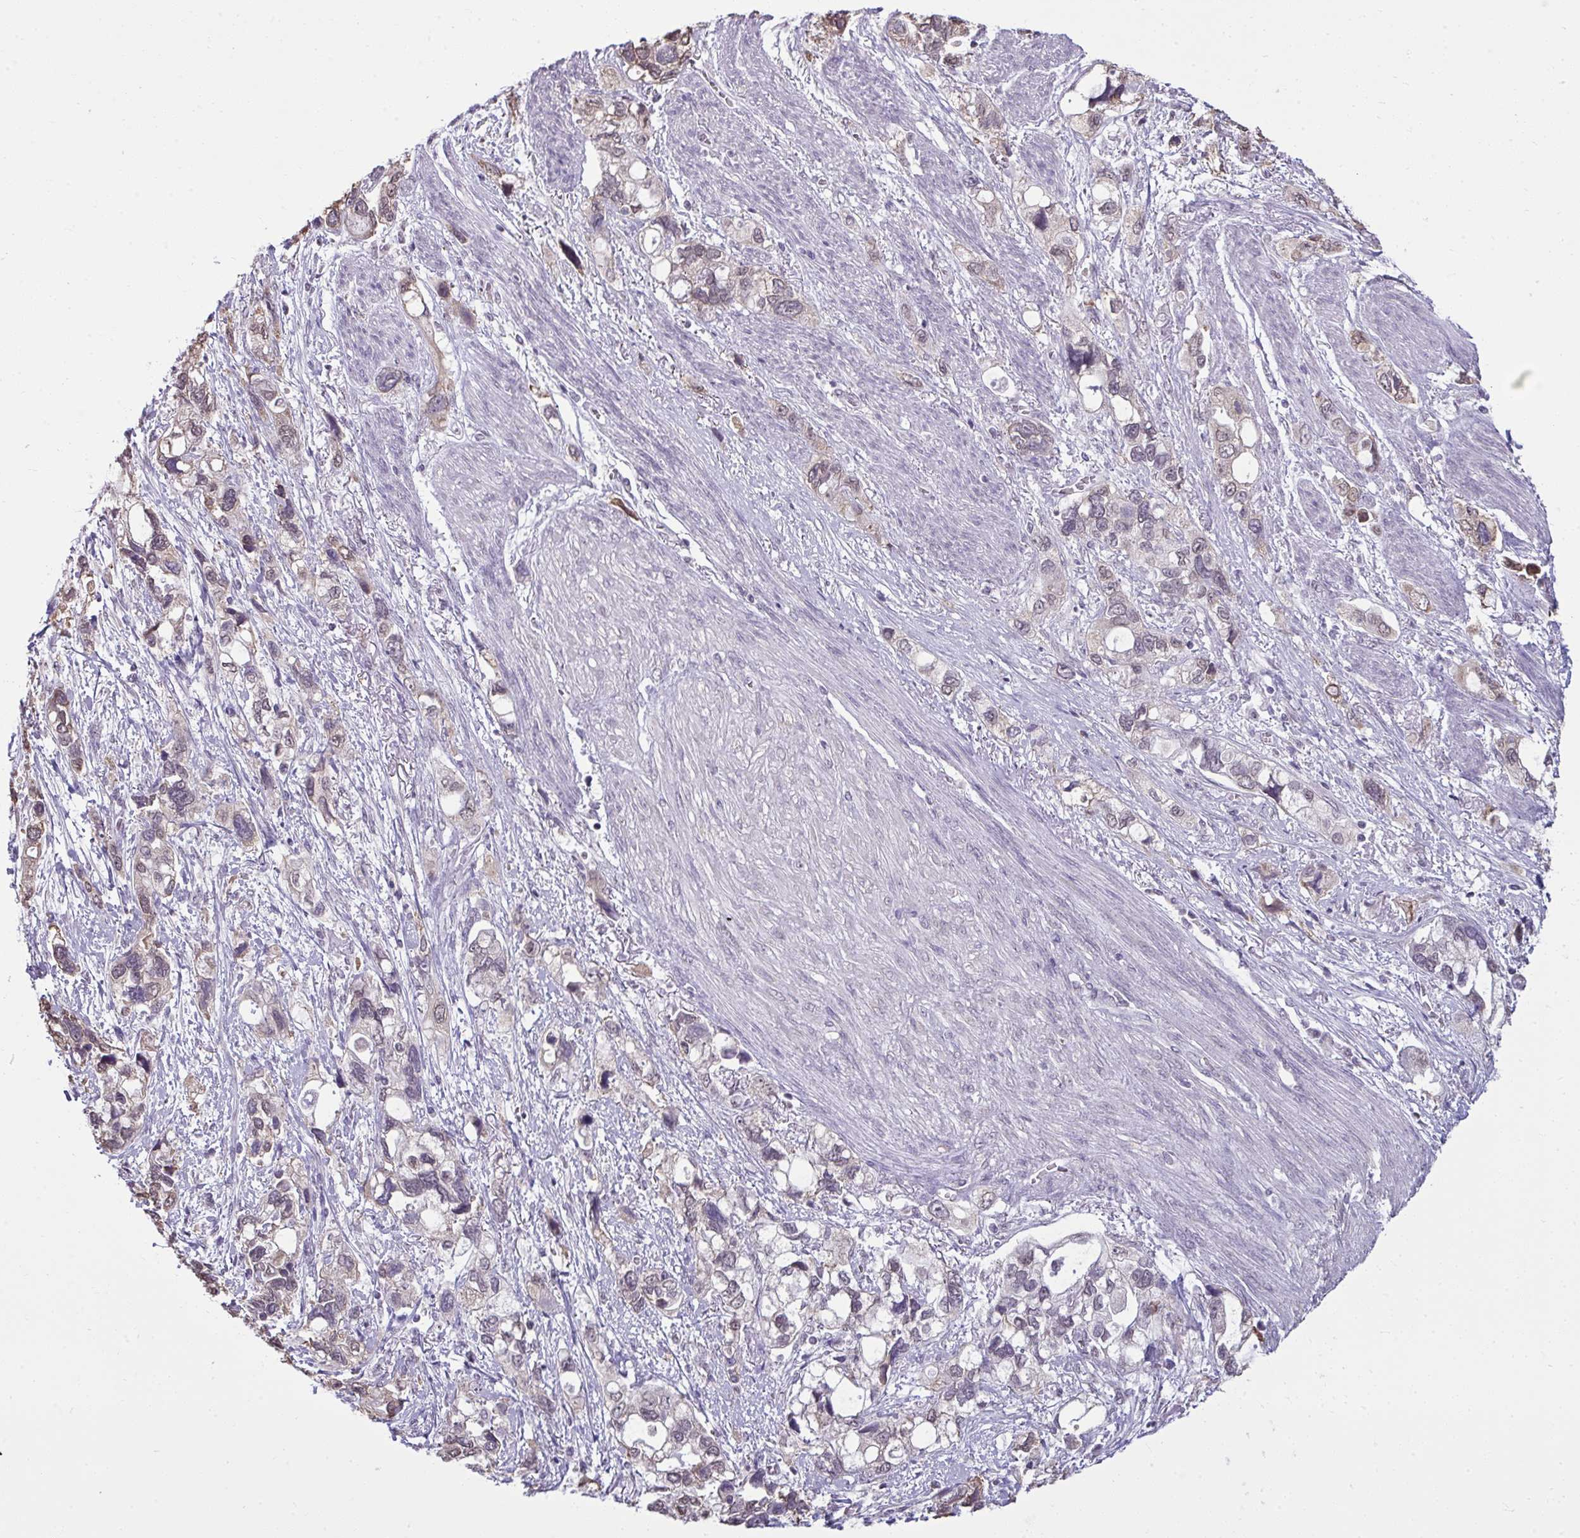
{"staining": {"intensity": "weak", "quantity": "25%-75%", "location": "nuclear"}, "tissue": "stomach cancer", "cell_type": "Tumor cells", "image_type": "cancer", "snomed": [{"axis": "morphology", "description": "Adenocarcinoma, NOS"}, {"axis": "topography", "description": "Stomach, upper"}], "caption": "Immunohistochemical staining of stomach cancer shows low levels of weak nuclear positivity in about 25%-75% of tumor cells.", "gene": "NPPA", "patient": {"sex": "female", "age": 81}}